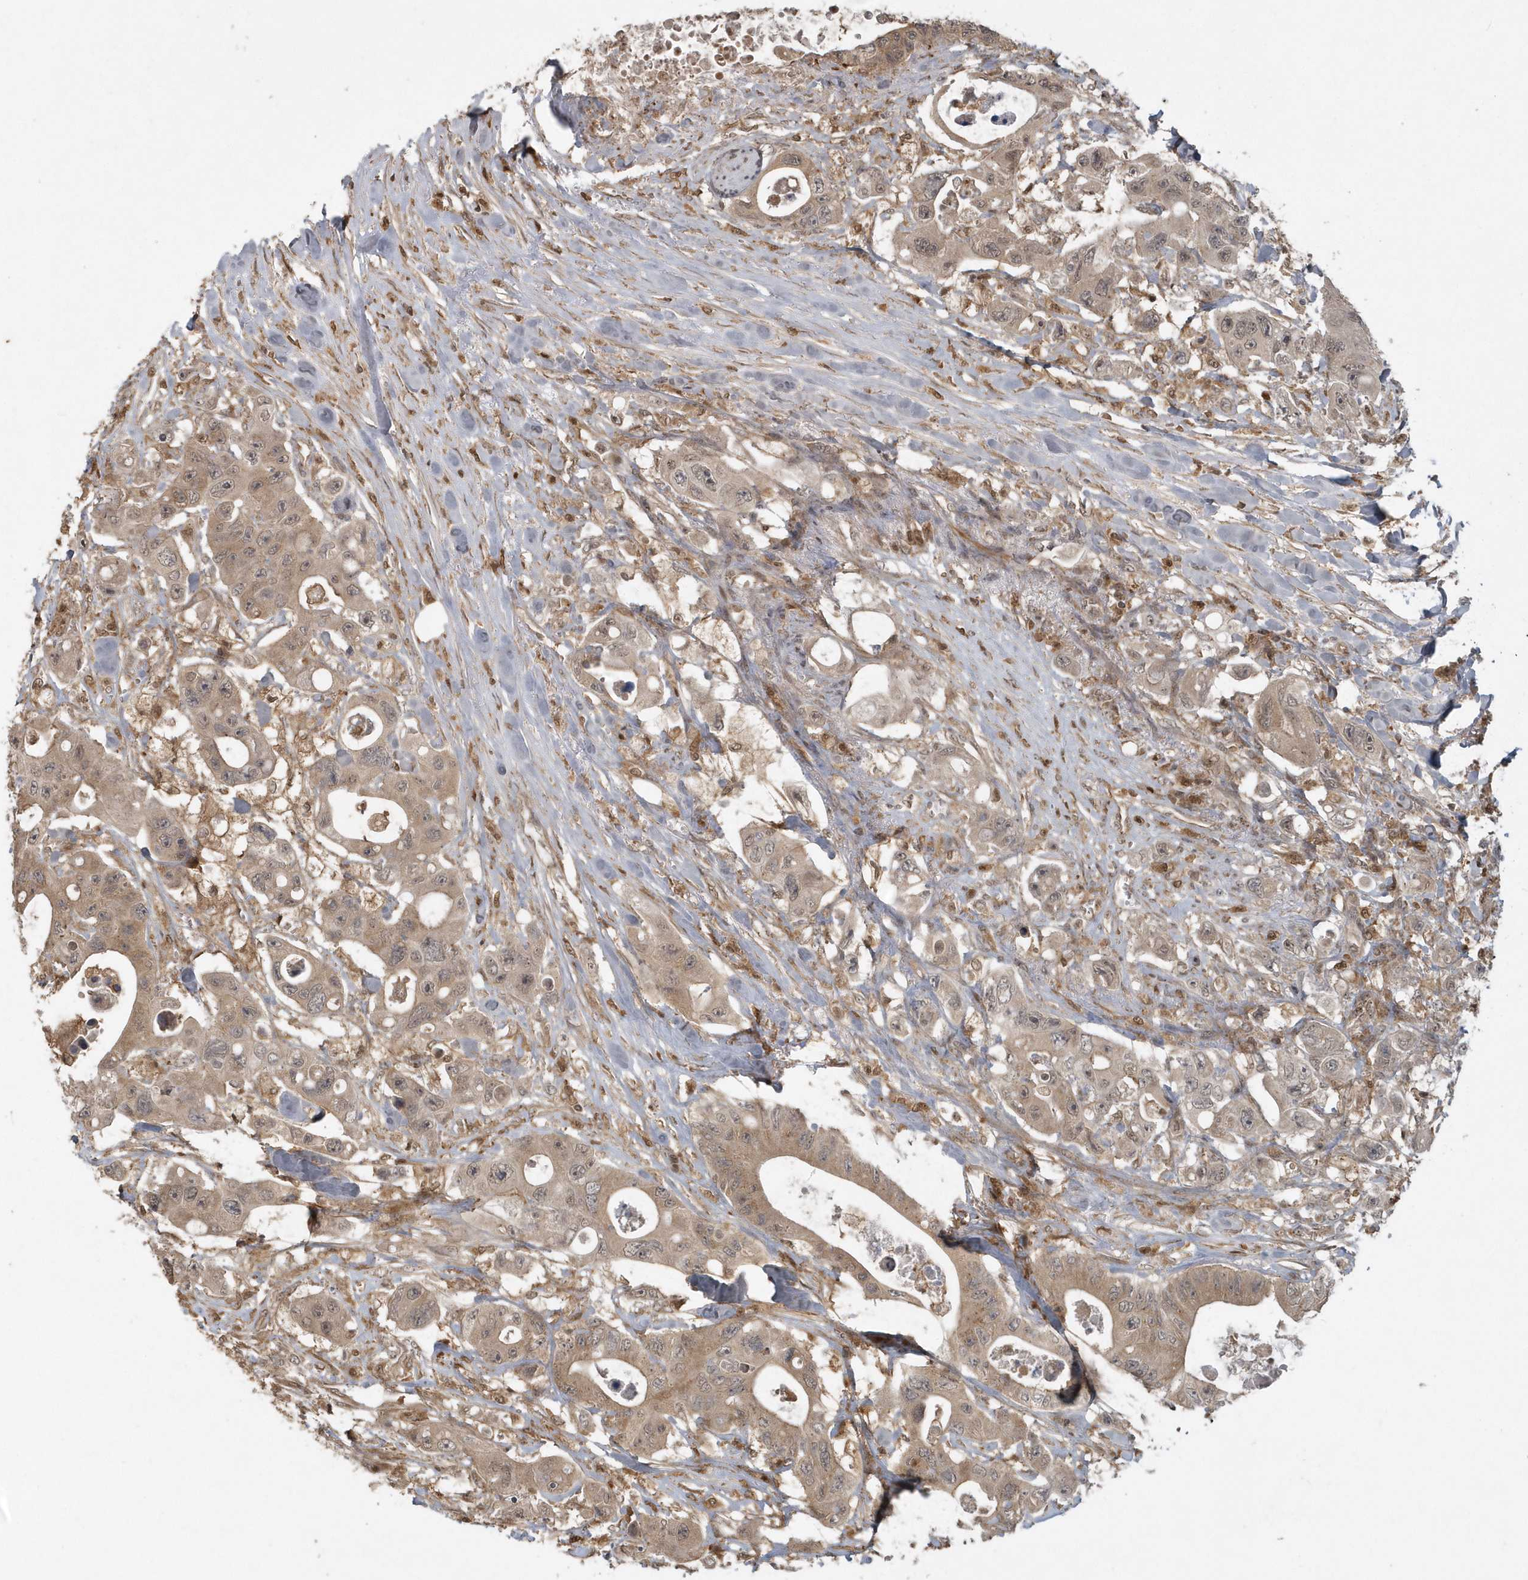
{"staining": {"intensity": "moderate", "quantity": ">75%", "location": "cytoplasmic/membranous"}, "tissue": "colorectal cancer", "cell_type": "Tumor cells", "image_type": "cancer", "snomed": [{"axis": "morphology", "description": "Adenocarcinoma, NOS"}, {"axis": "topography", "description": "Colon"}], "caption": "Immunohistochemistry (IHC) histopathology image of neoplastic tissue: human adenocarcinoma (colorectal) stained using immunohistochemistry (IHC) exhibits medium levels of moderate protein expression localized specifically in the cytoplasmic/membranous of tumor cells, appearing as a cytoplasmic/membranous brown color.", "gene": "LACC1", "patient": {"sex": "female", "age": 46}}